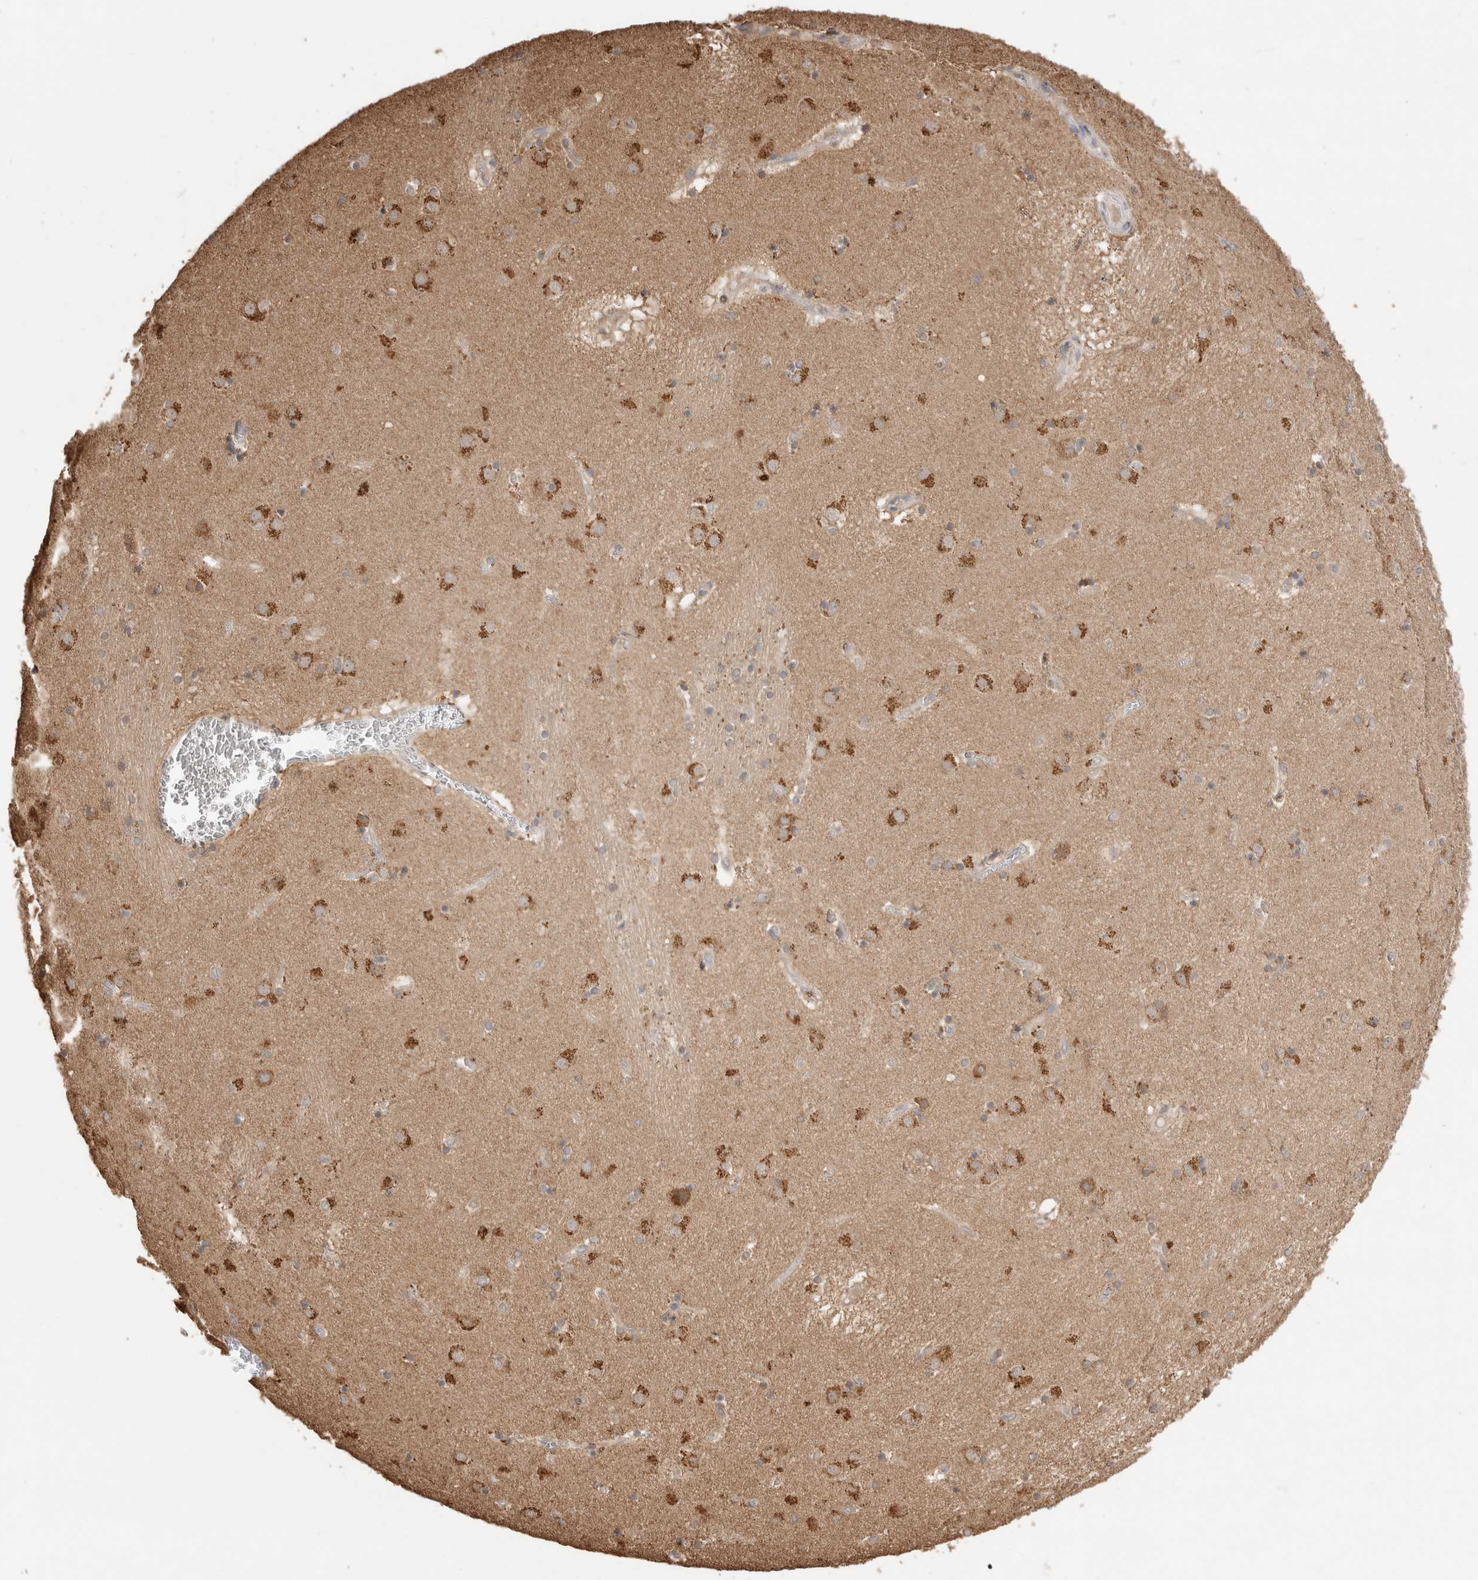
{"staining": {"intensity": "moderate", "quantity": "25%-75%", "location": "cytoplasmic/membranous"}, "tissue": "caudate", "cell_type": "Glial cells", "image_type": "normal", "snomed": [{"axis": "morphology", "description": "Normal tissue, NOS"}, {"axis": "topography", "description": "Lateral ventricle wall"}], "caption": "Unremarkable caudate displays moderate cytoplasmic/membranous staining in about 25%-75% of glial cells, visualized by immunohistochemistry.", "gene": "IMMP2L", "patient": {"sex": "male", "age": 70}}